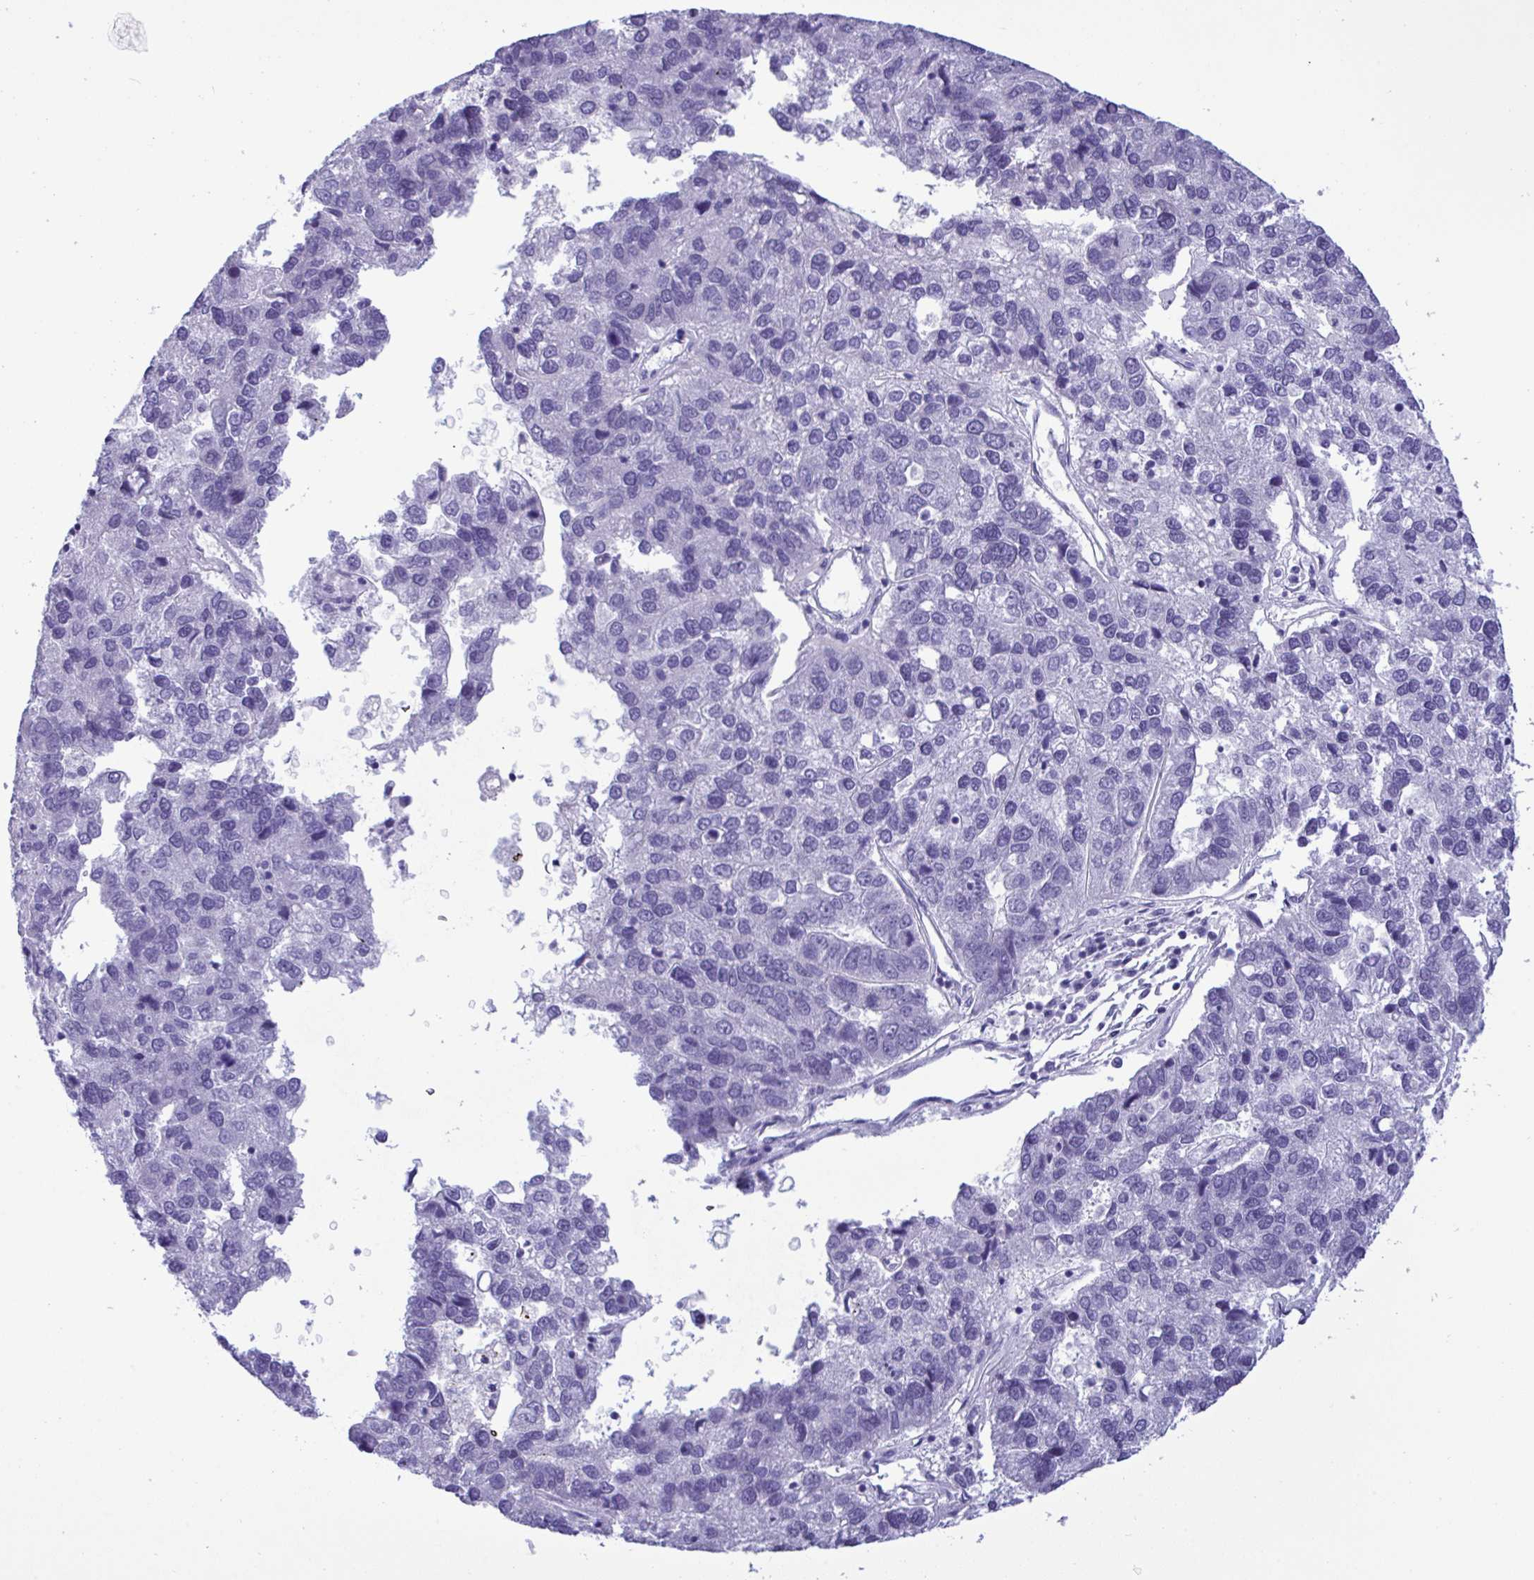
{"staining": {"intensity": "negative", "quantity": "none", "location": "none"}, "tissue": "pancreatic cancer", "cell_type": "Tumor cells", "image_type": "cancer", "snomed": [{"axis": "morphology", "description": "Adenocarcinoma, NOS"}, {"axis": "topography", "description": "Pancreas"}], "caption": "An image of human pancreatic cancer is negative for staining in tumor cells. The staining was performed using DAB to visualize the protein expression in brown, while the nuclei were stained in blue with hematoxylin (Magnification: 20x).", "gene": "YBX2", "patient": {"sex": "female", "age": 61}}